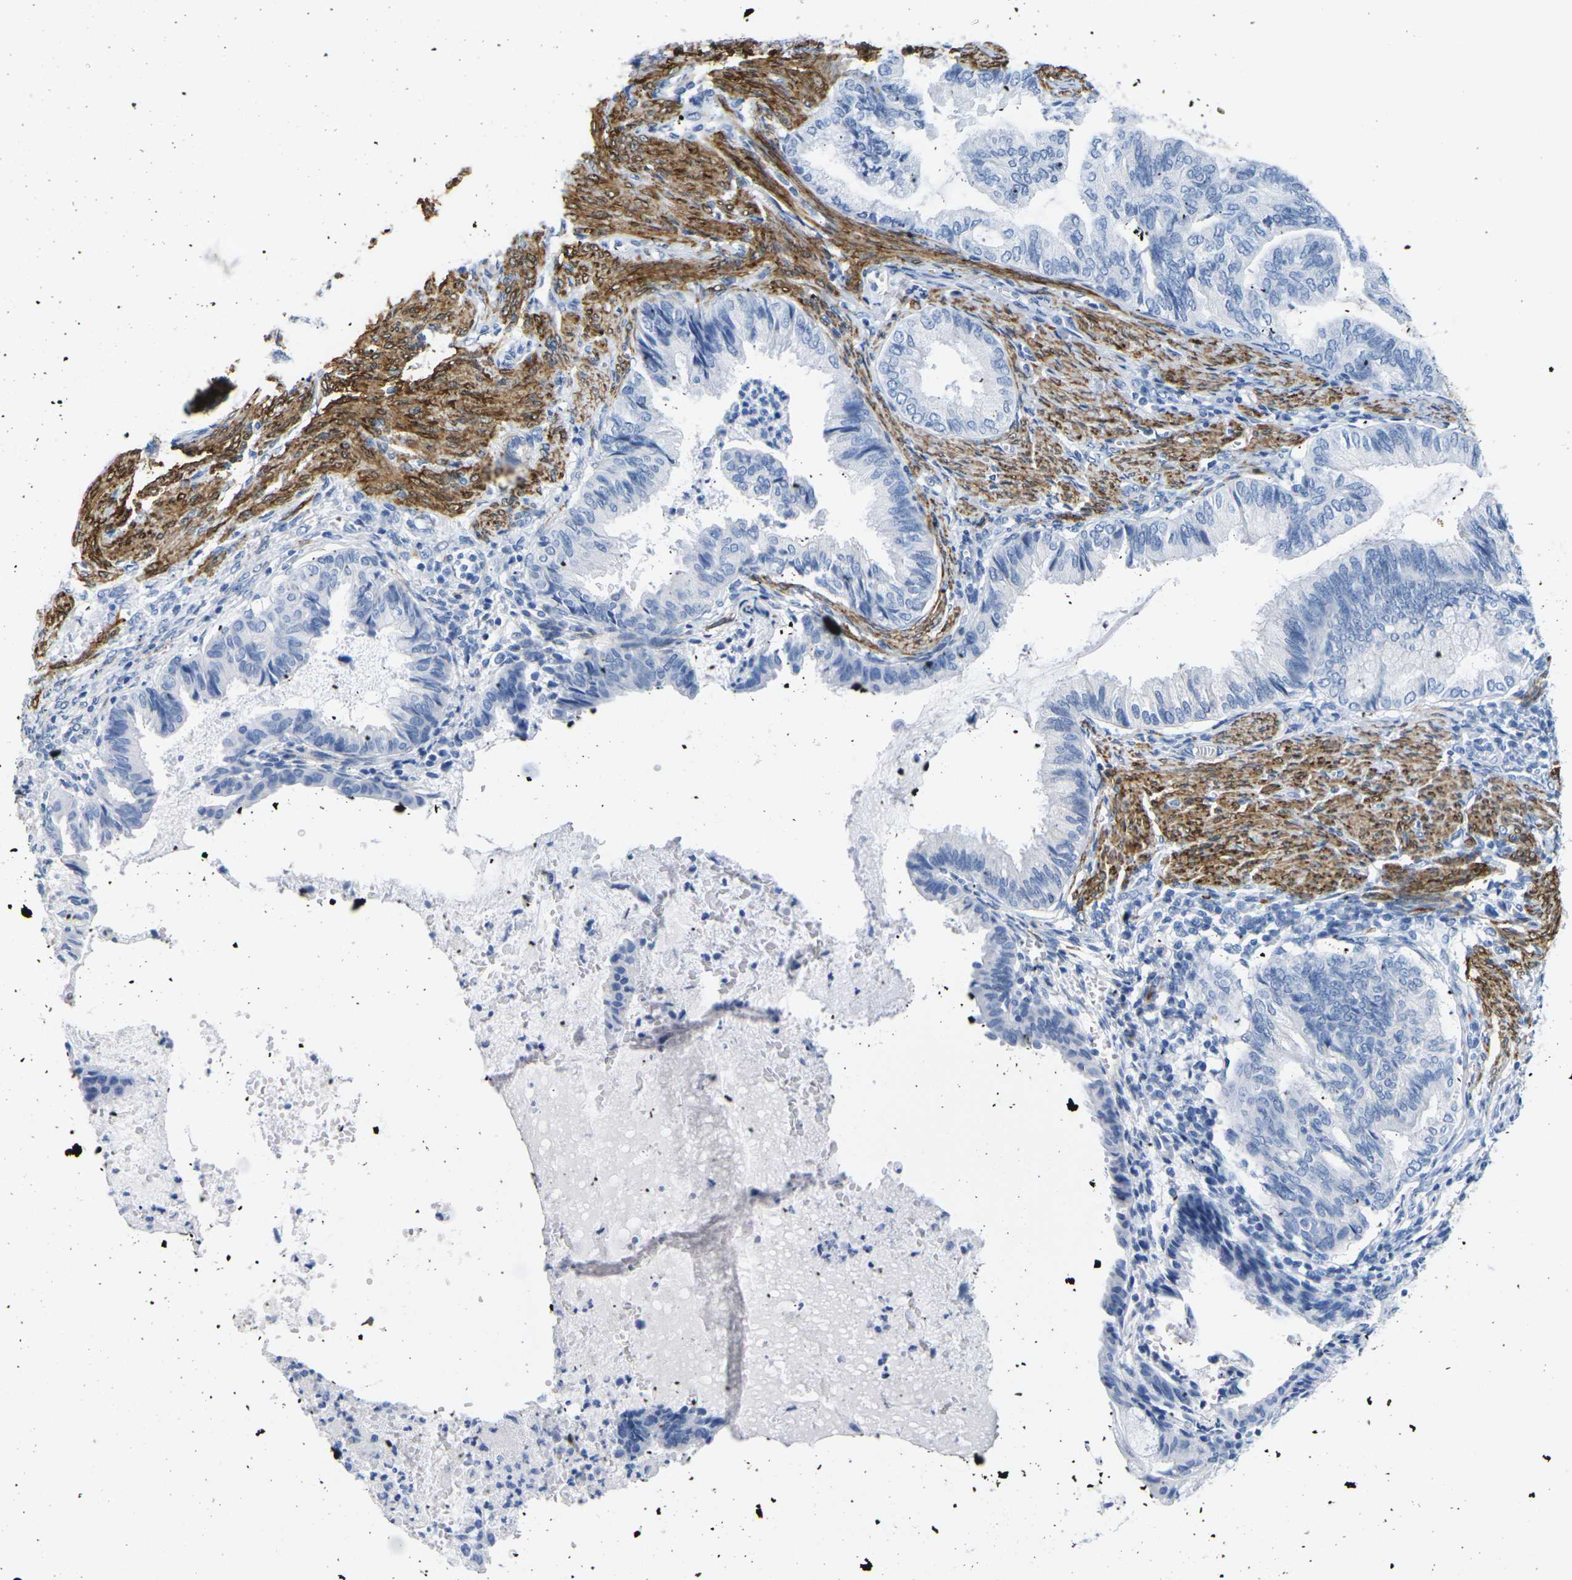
{"staining": {"intensity": "negative", "quantity": "none", "location": "none"}, "tissue": "endometrial cancer", "cell_type": "Tumor cells", "image_type": "cancer", "snomed": [{"axis": "morphology", "description": "Adenocarcinoma, NOS"}, {"axis": "topography", "description": "Endometrium"}], "caption": "High magnification brightfield microscopy of endometrial cancer stained with DAB (3,3'-diaminobenzidine) (brown) and counterstained with hematoxylin (blue): tumor cells show no significant positivity.", "gene": "CNN1", "patient": {"sex": "female", "age": 86}}